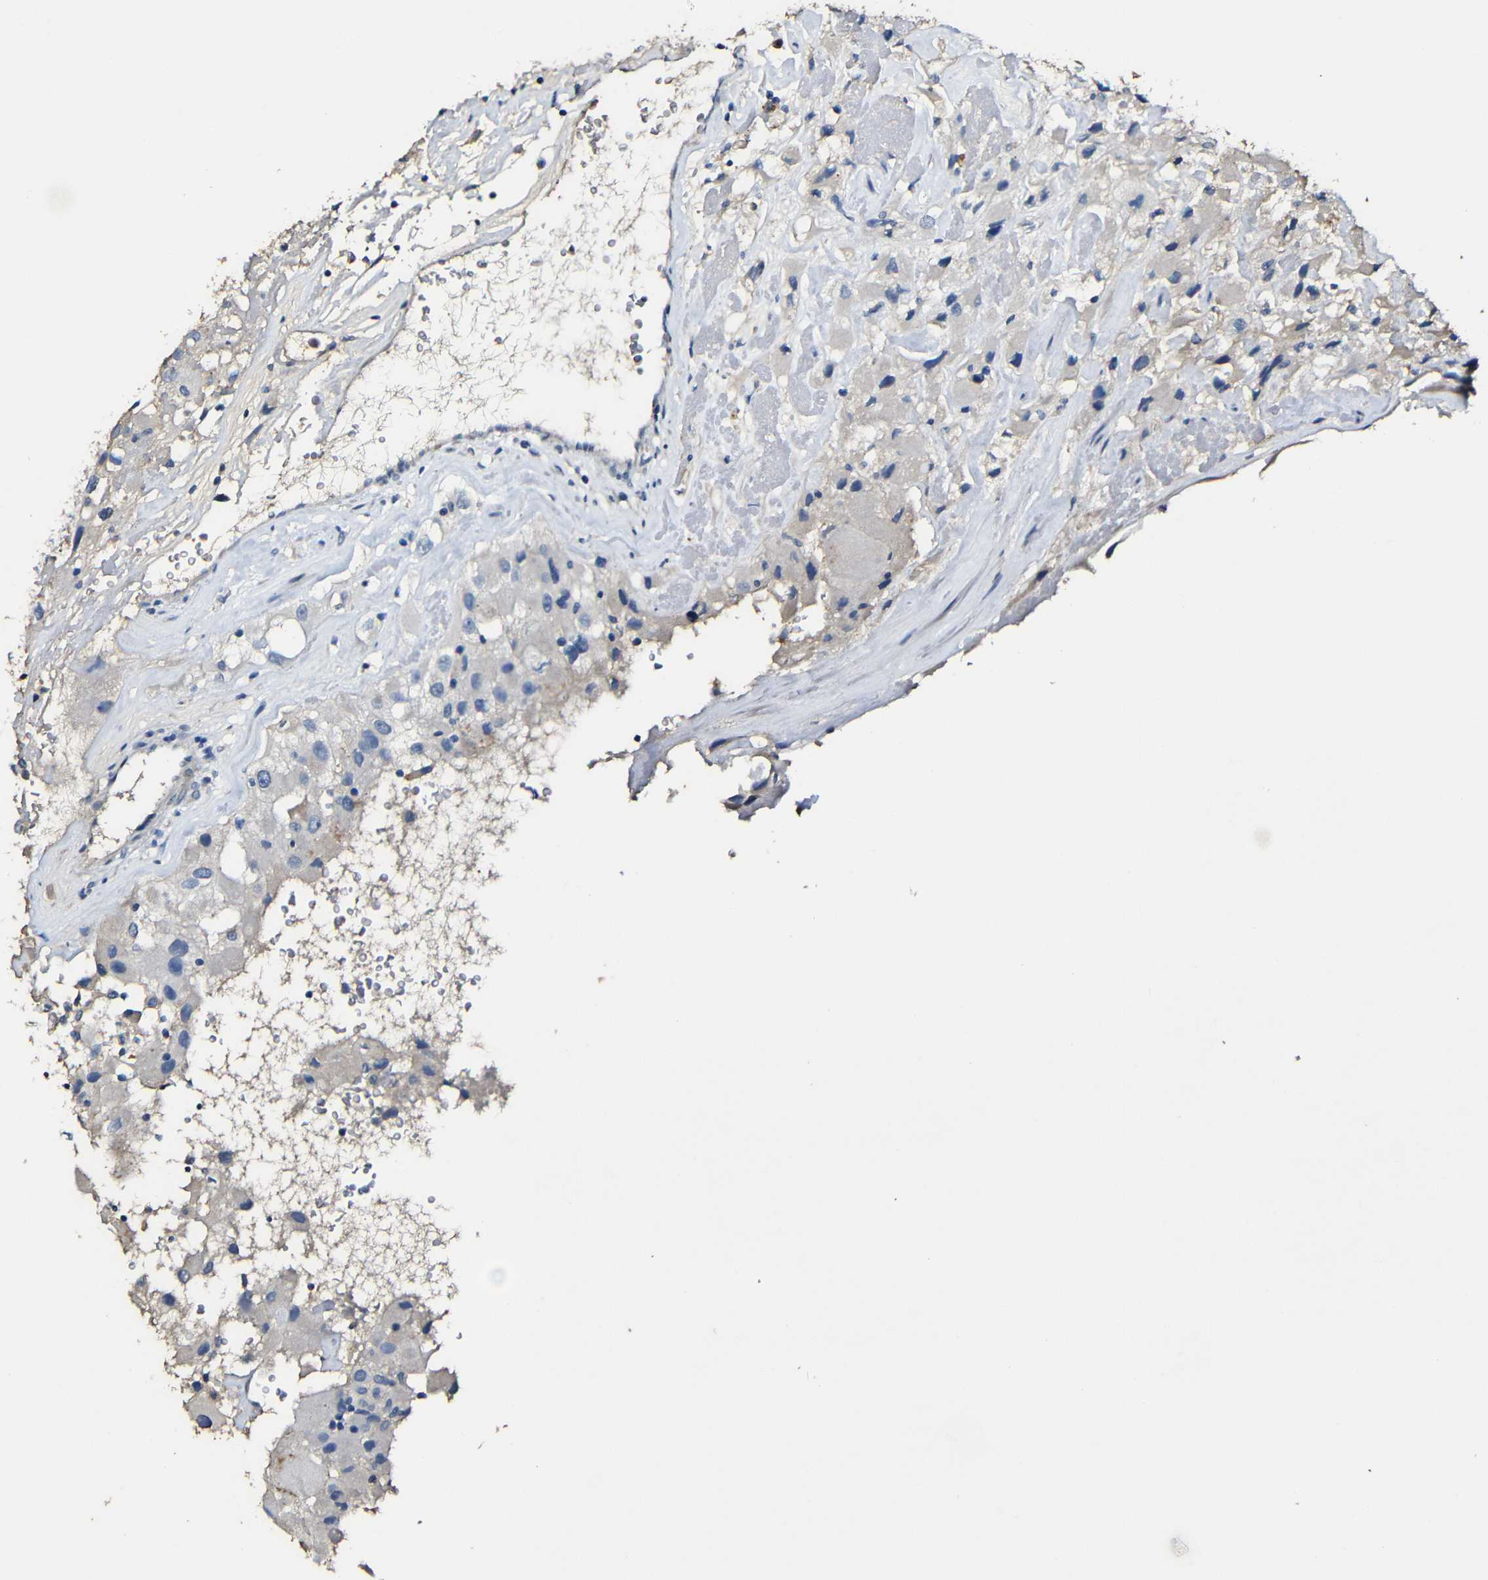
{"staining": {"intensity": "negative", "quantity": "none", "location": "none"}, "tissue": "renal cancer", "cell_type": "Tumor cells", "image_type": "cancer", "snomed": [{"axis": "morphology", "description": "Adenocarcinoma, NOS"}, {"axis": "topography", "description": "Kidney"}], "caption": "High power microscopy histopathology image of an immunohistochemistry (IHC) histopathology image of renal cancer (adenocarcinoma), revealing no significant positivity in tumor cells. (DAB (3,3'-diaminobenzidine) immunohistochemistry, high magnification).", "gene": "ACKR2", "patient": {"sex": "female", "age": 52}}